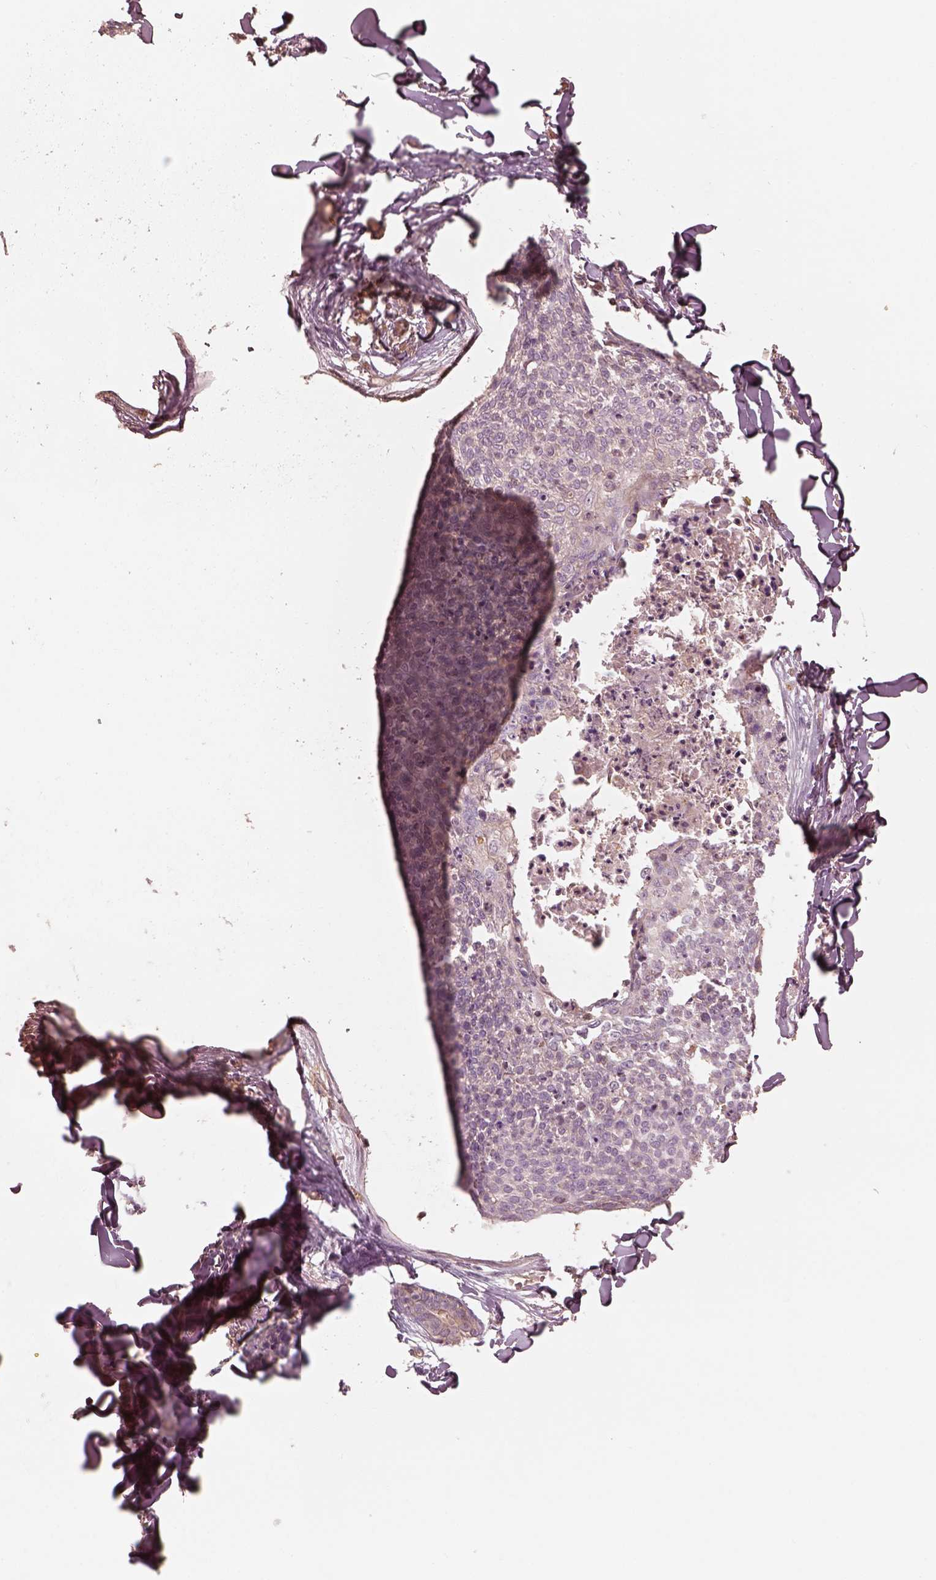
{"staining": {"intensity": "negative", "quantity": "none", "location": "none"}, "tissue": "skin cancer", "cell_type": "Tumor cells", "image_type": "cancer", "snomed": [{"axis": "morphology", "description": "Squamous cell carcinoma, NOS"}, {"axis": "topography", "description": "Skin"}, {"axis": "topography", "description": "Vulva"}], "caption": "The photomicrograph demonstrates no significant positivity in tumor cells of skin cancer.", "gene": "KIF5C", "patient": {"sex": "female", "age": 75}}